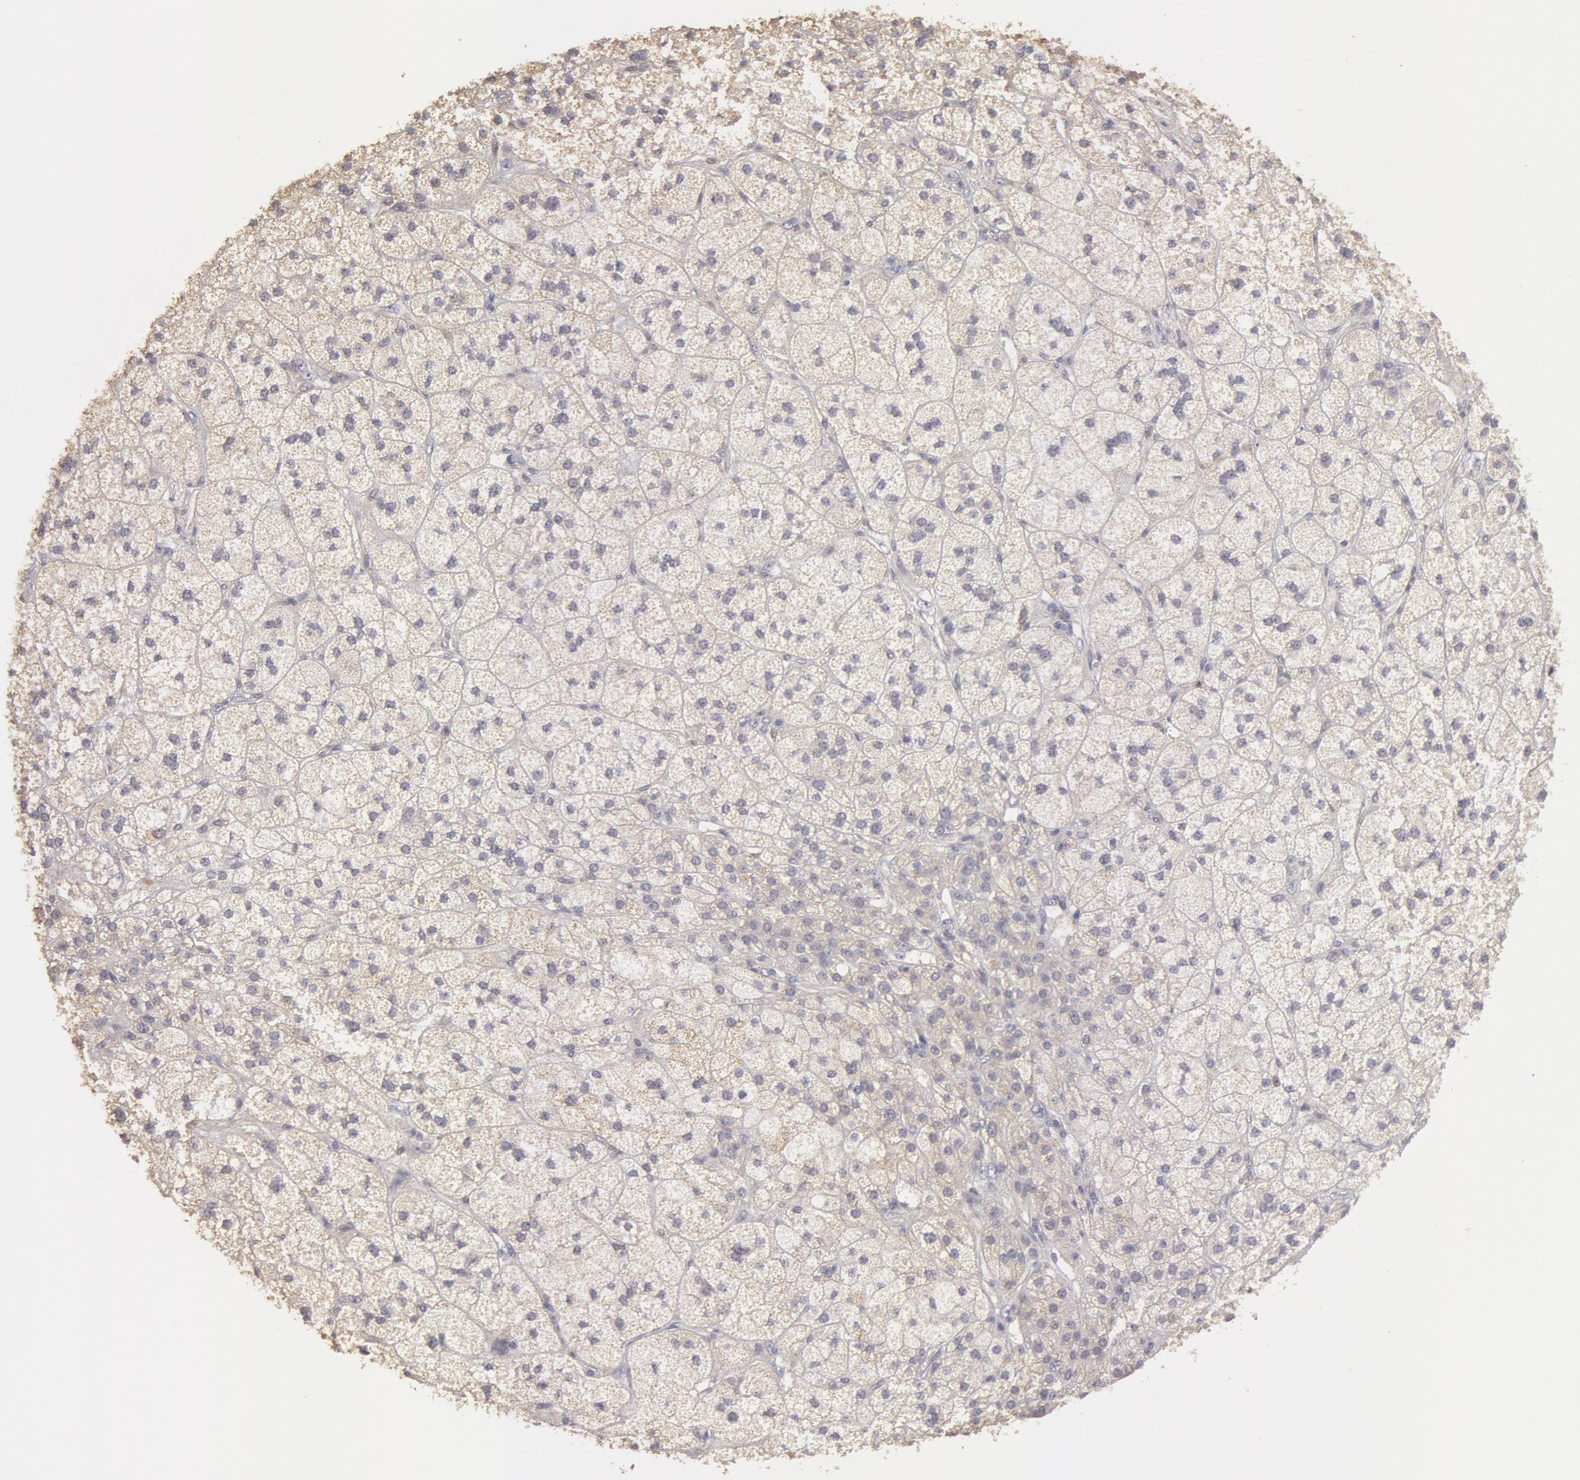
{"staining": {"intensity": "weak", "quantity": ">75%", "location": "cytoplasmic/membranous"}, "tissue": "adrenal gland", "cell_type": "Glandular cells", "image_type": "normal", "snomed": [{"axis": "morphology", "description": "Normal tissue, NOS"}, {"axis": "topography", "description": "Adrenal gland"}], "caption": "Immunohistochemistry staining of normal adrenal gland, which shows low levels of weak cytoplasmic/membranous positivity in about >75% of glandular cells indicating weak cytoplasmic/membranous protein positivity. The staining was performed using DAB (brown) for protein detection and nuclei were counterstained in hematoxylin (blue).", "gene": "CAT", "patient": {"sex": "female", "age": 60}}